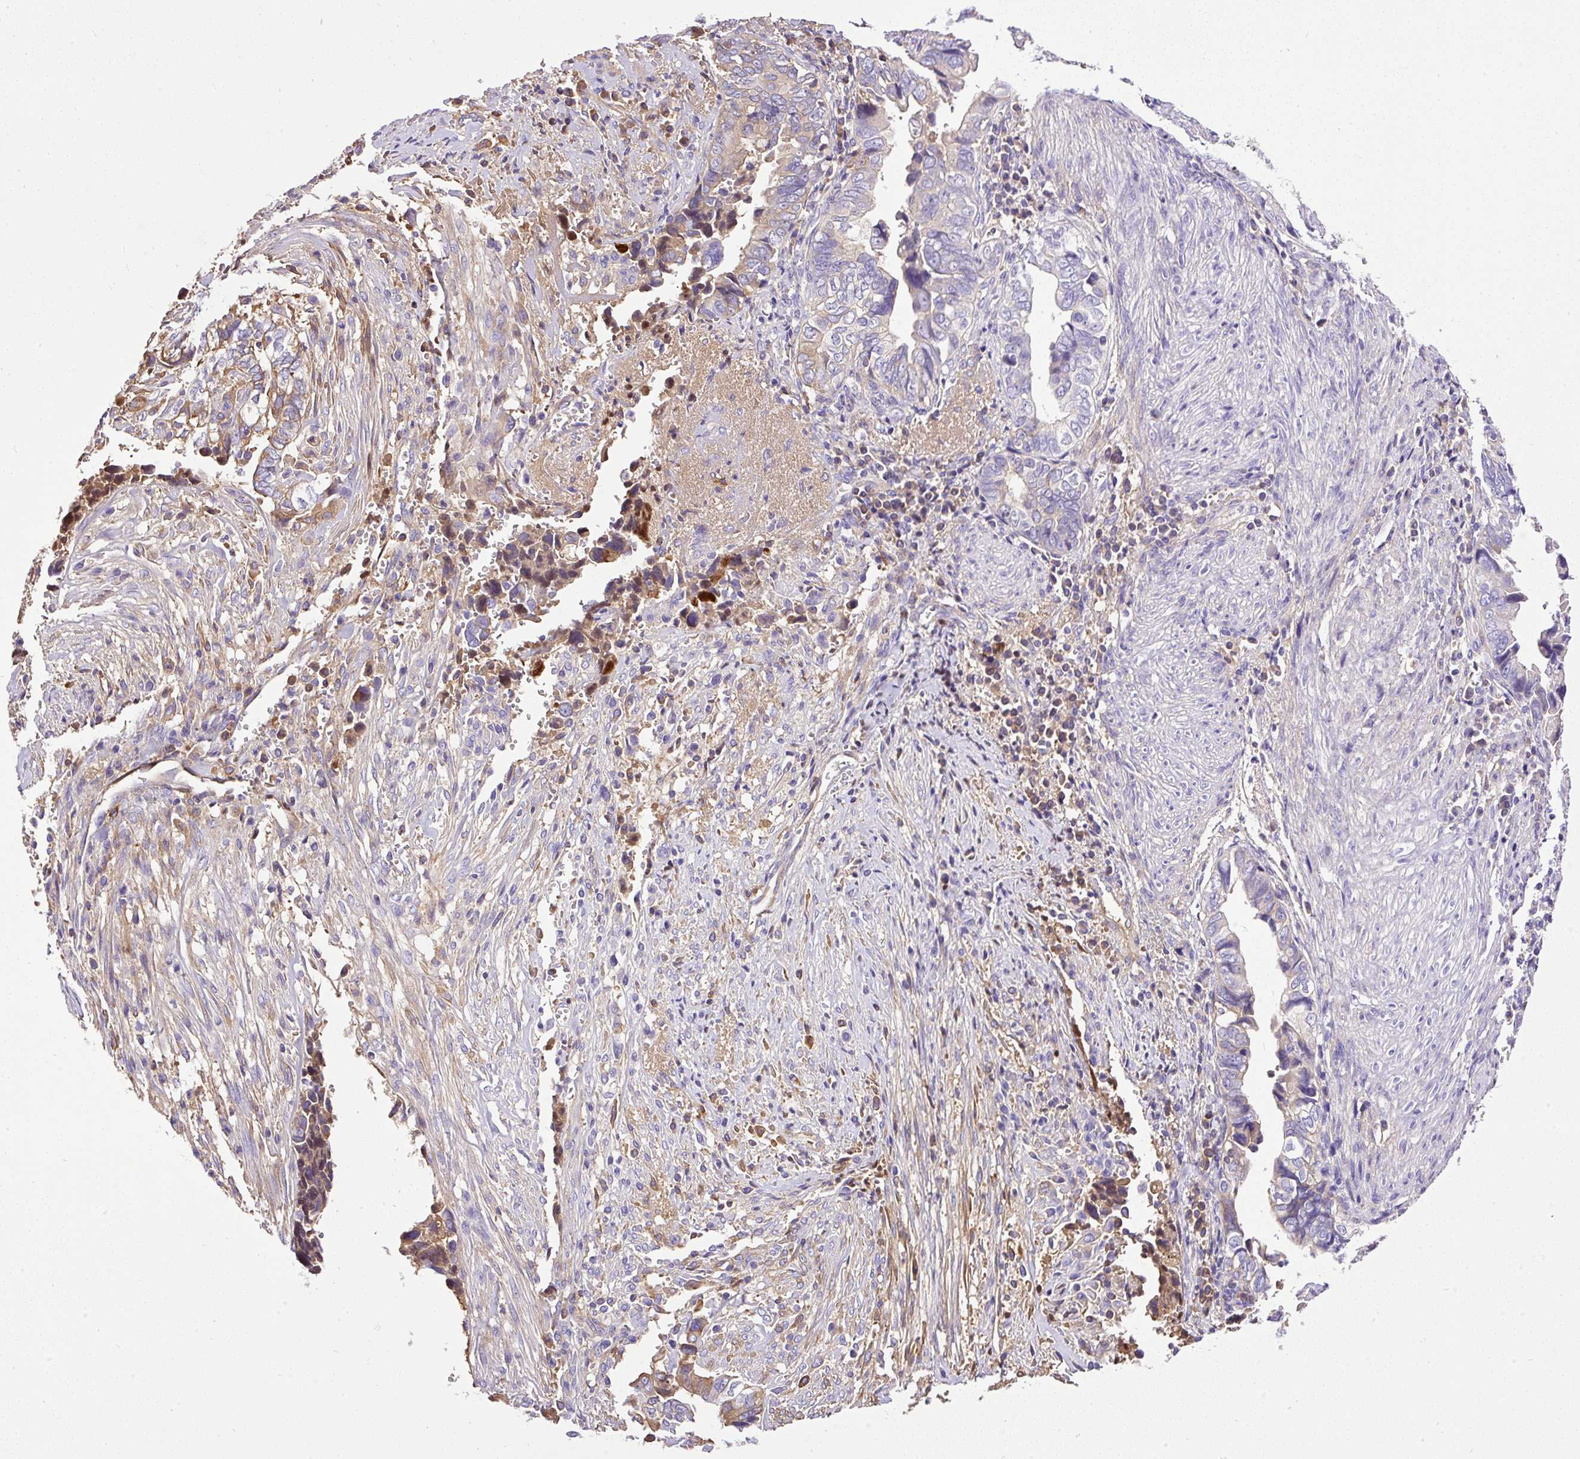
{"staining": {"intensity": "moderate", "quantity": "<25%", "location": "cytoplasmic/membranous"}, "tissue": "liver cancer", "cell_type": "Tumor cells", "image_type": "cancer", "snomed": [{"axis": "morphology", "description": "Cholangiocarcinoma"}, {"axis": "topography", "description": "Liver"}], "caption": "Immunohistochemical staining of human cholangiocarcinoma (liver) reveals low levels of moderate cytoplasmic/membranous staining in about <25% of tumor cells.", "gene": "CLEC3B", "patient": {"sex": "female", "age": 79}}